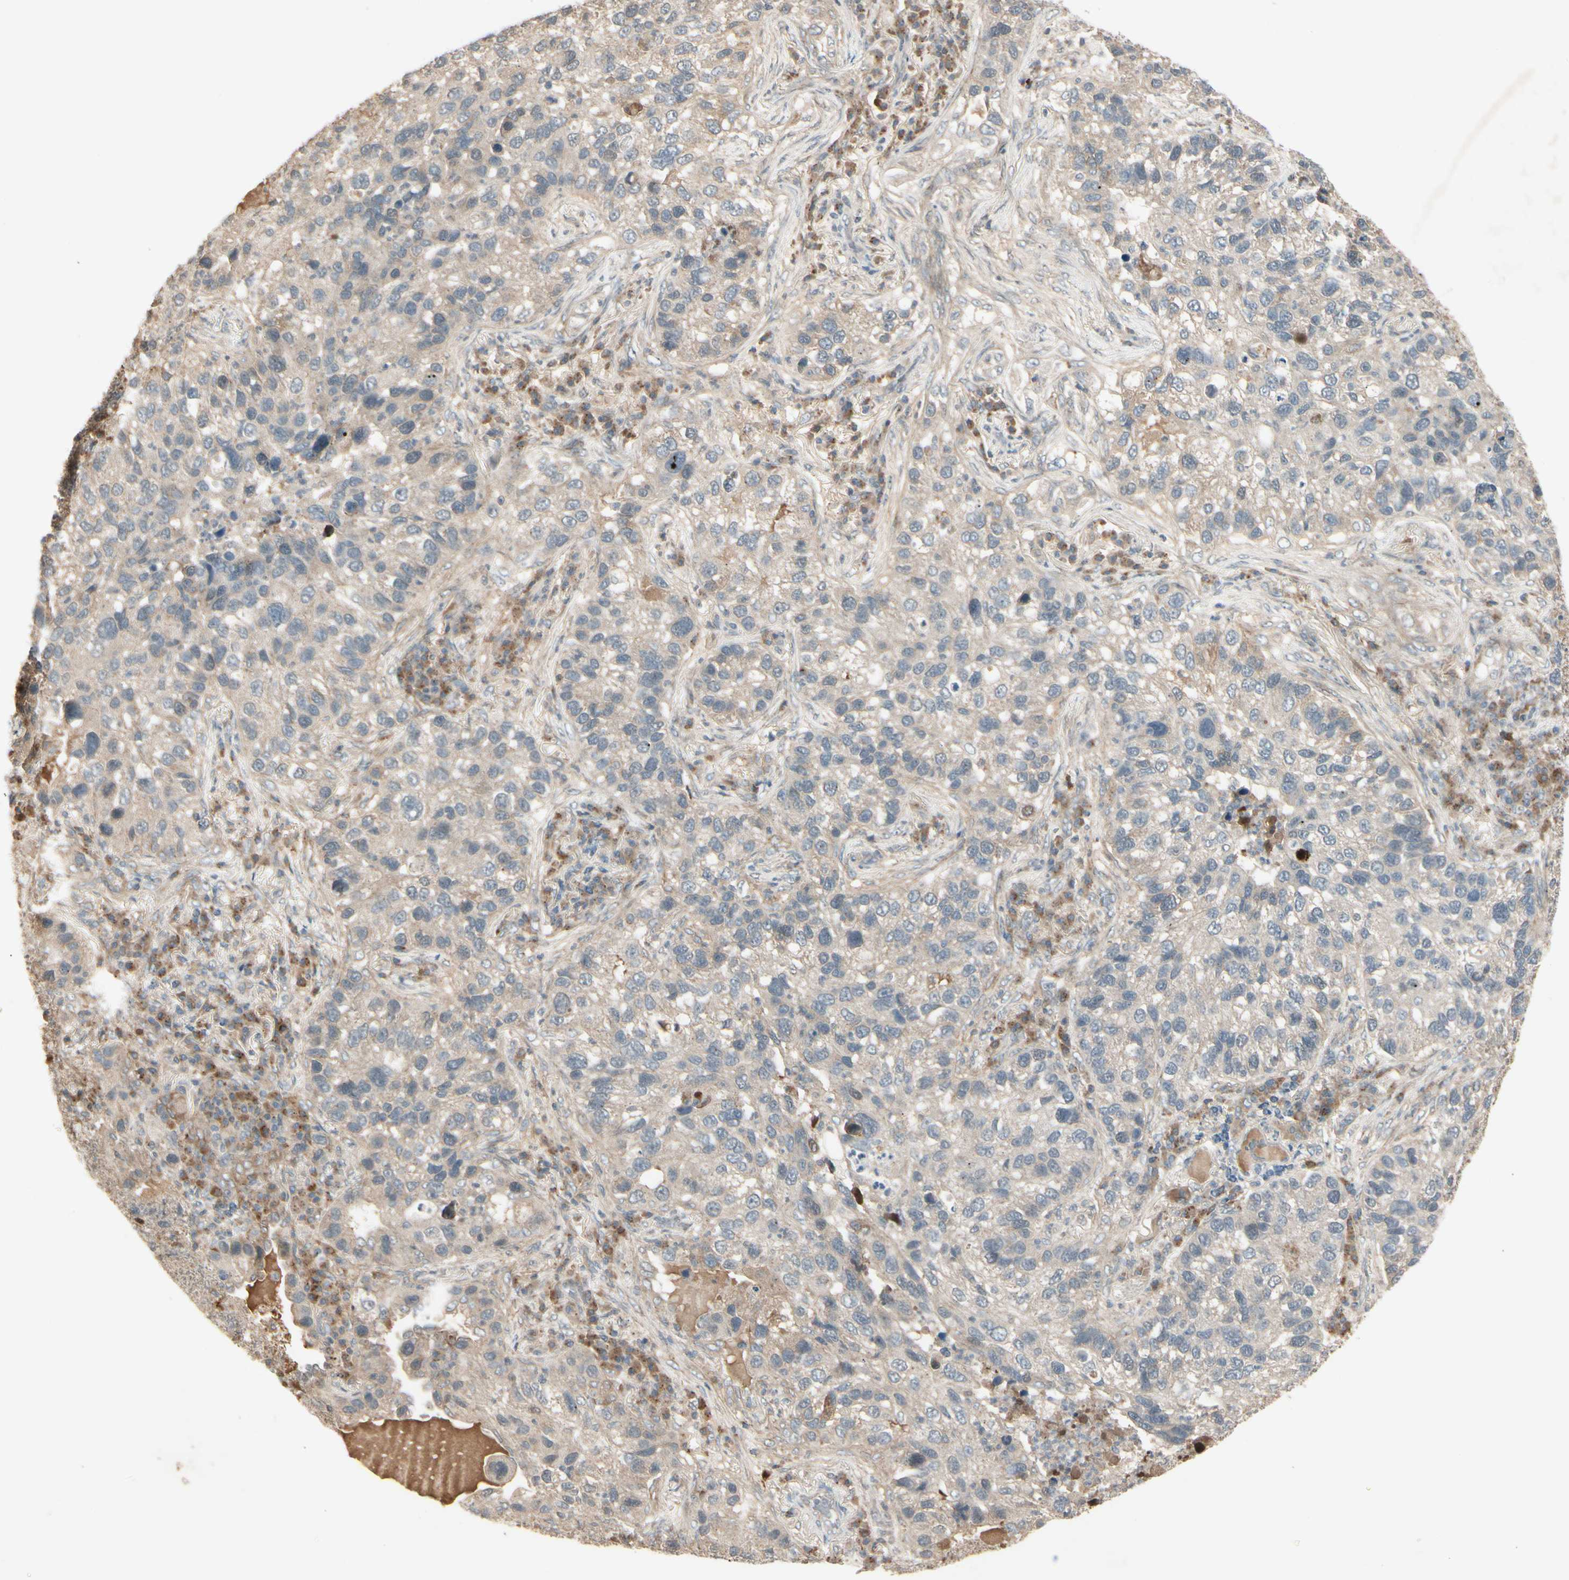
{"staining": {"intensity": "negative", "quantity": "none", "location": "none"}, "tissue": "lung cancer", "cell_type": "Tumor cells", "image_type": "cancer", "snomed": [{"axis": "morphology", "description": "Normal tissue, NOS"}, {"axis": "morphology", "description": "Adenocarcinoma, NOS"}, {"axis": "topography", "description": "Bronchus"}, {"axis": "topography", "description": "Lung"}], "caption": "Tumor cells are negative for brown protein staining in lung cancer.", "gene": "FHDC1", "patient": {"sex": "male", "age": 54}}